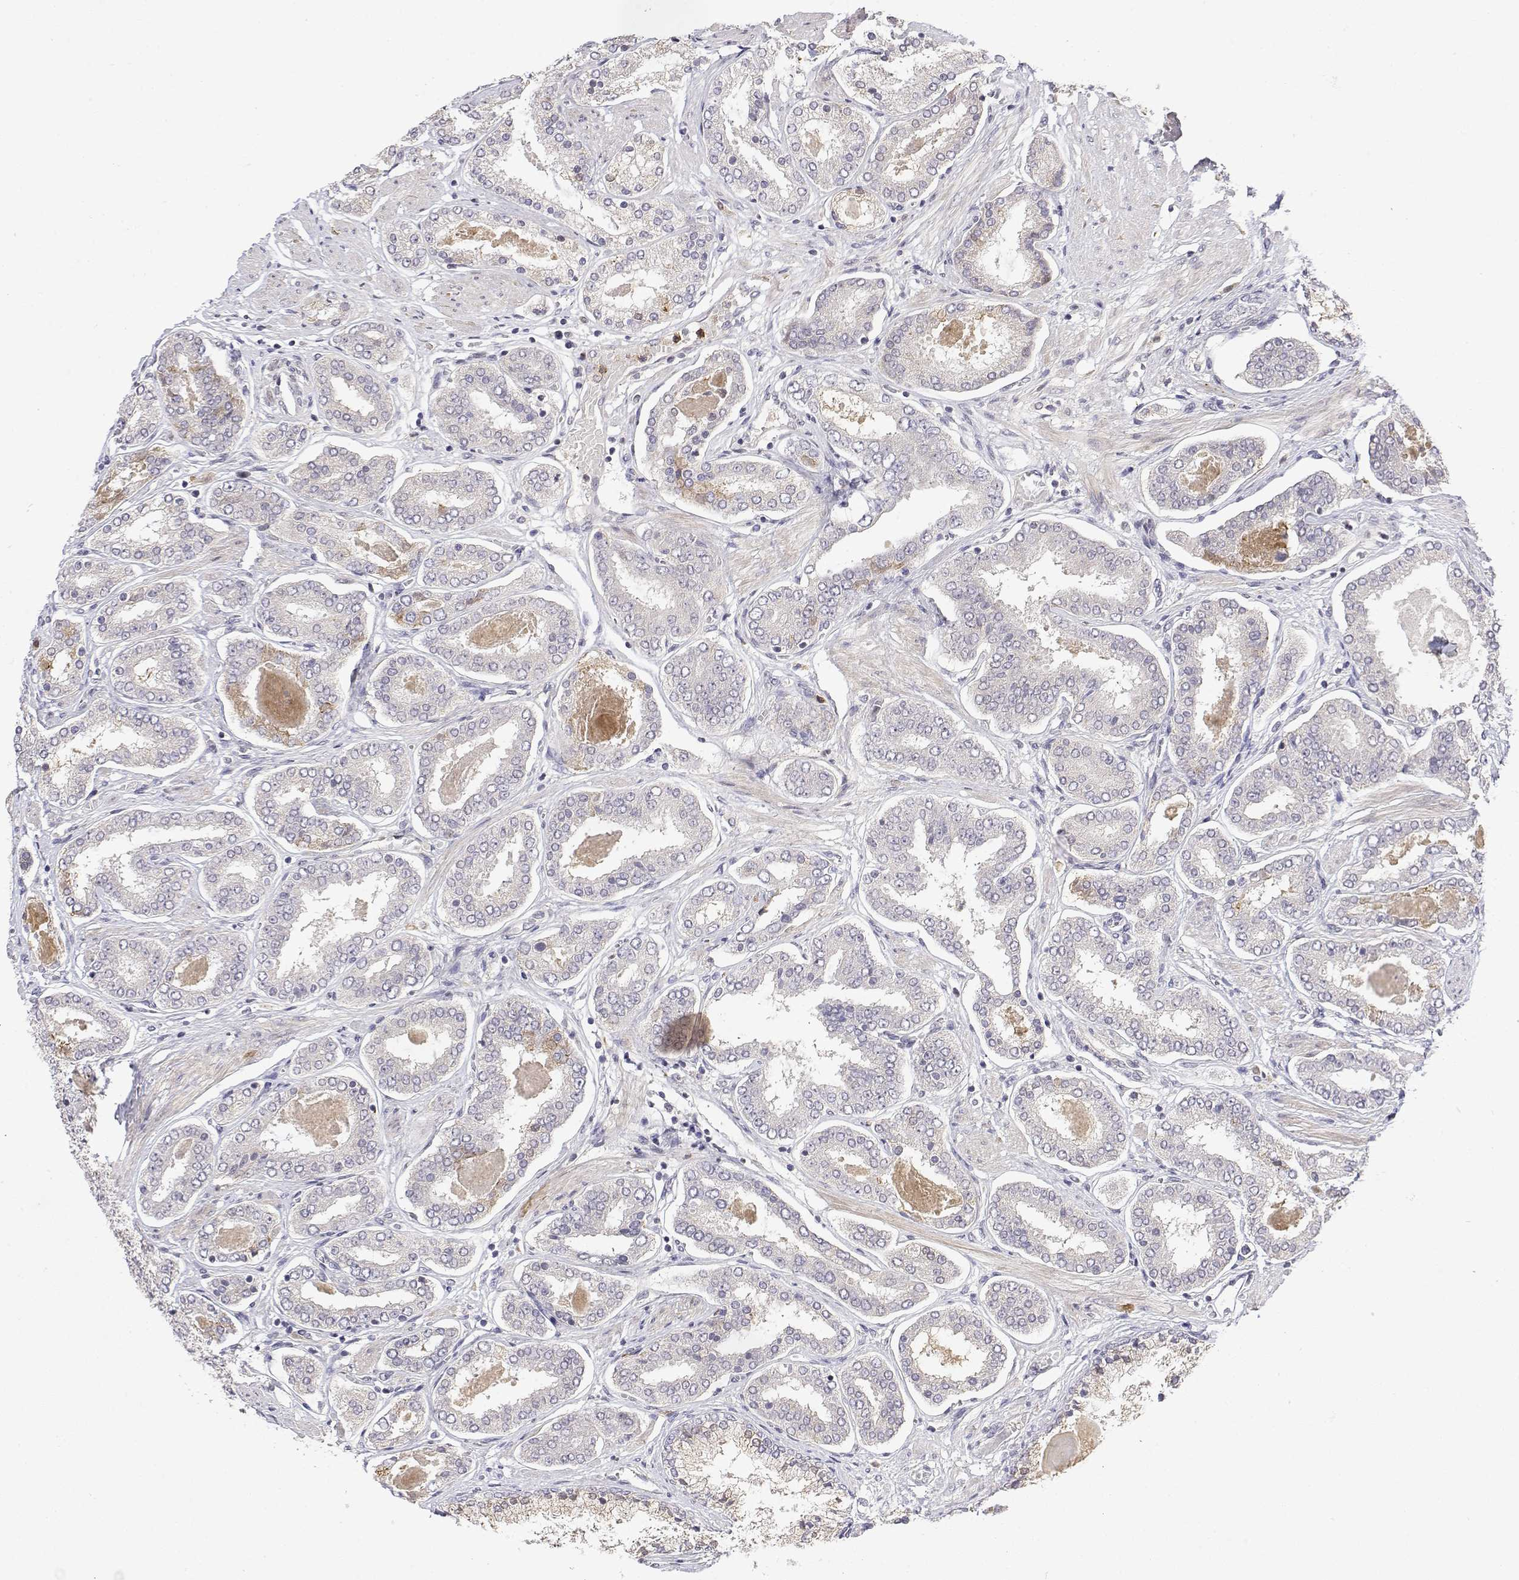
{"staining": {"intensity": "negative", "quantity": "none", "location": "none"}, "tissue": "prostate cancer", "cell_type": "Tumor cells", "image_type": "cancer", "snomed": [{"axis": "morphology", "description": "Adenocarcinoma, High grade"}, {"axis": "topography", "description": "Prostate"}], "caption": "The immunohistochemistry image has no significant positivity in tumor cells of adenocarcinoma (high-grade) (prostate) tissue.", "gene": "IGFBP4", "patient": {"sex": "male", "age": 63}}